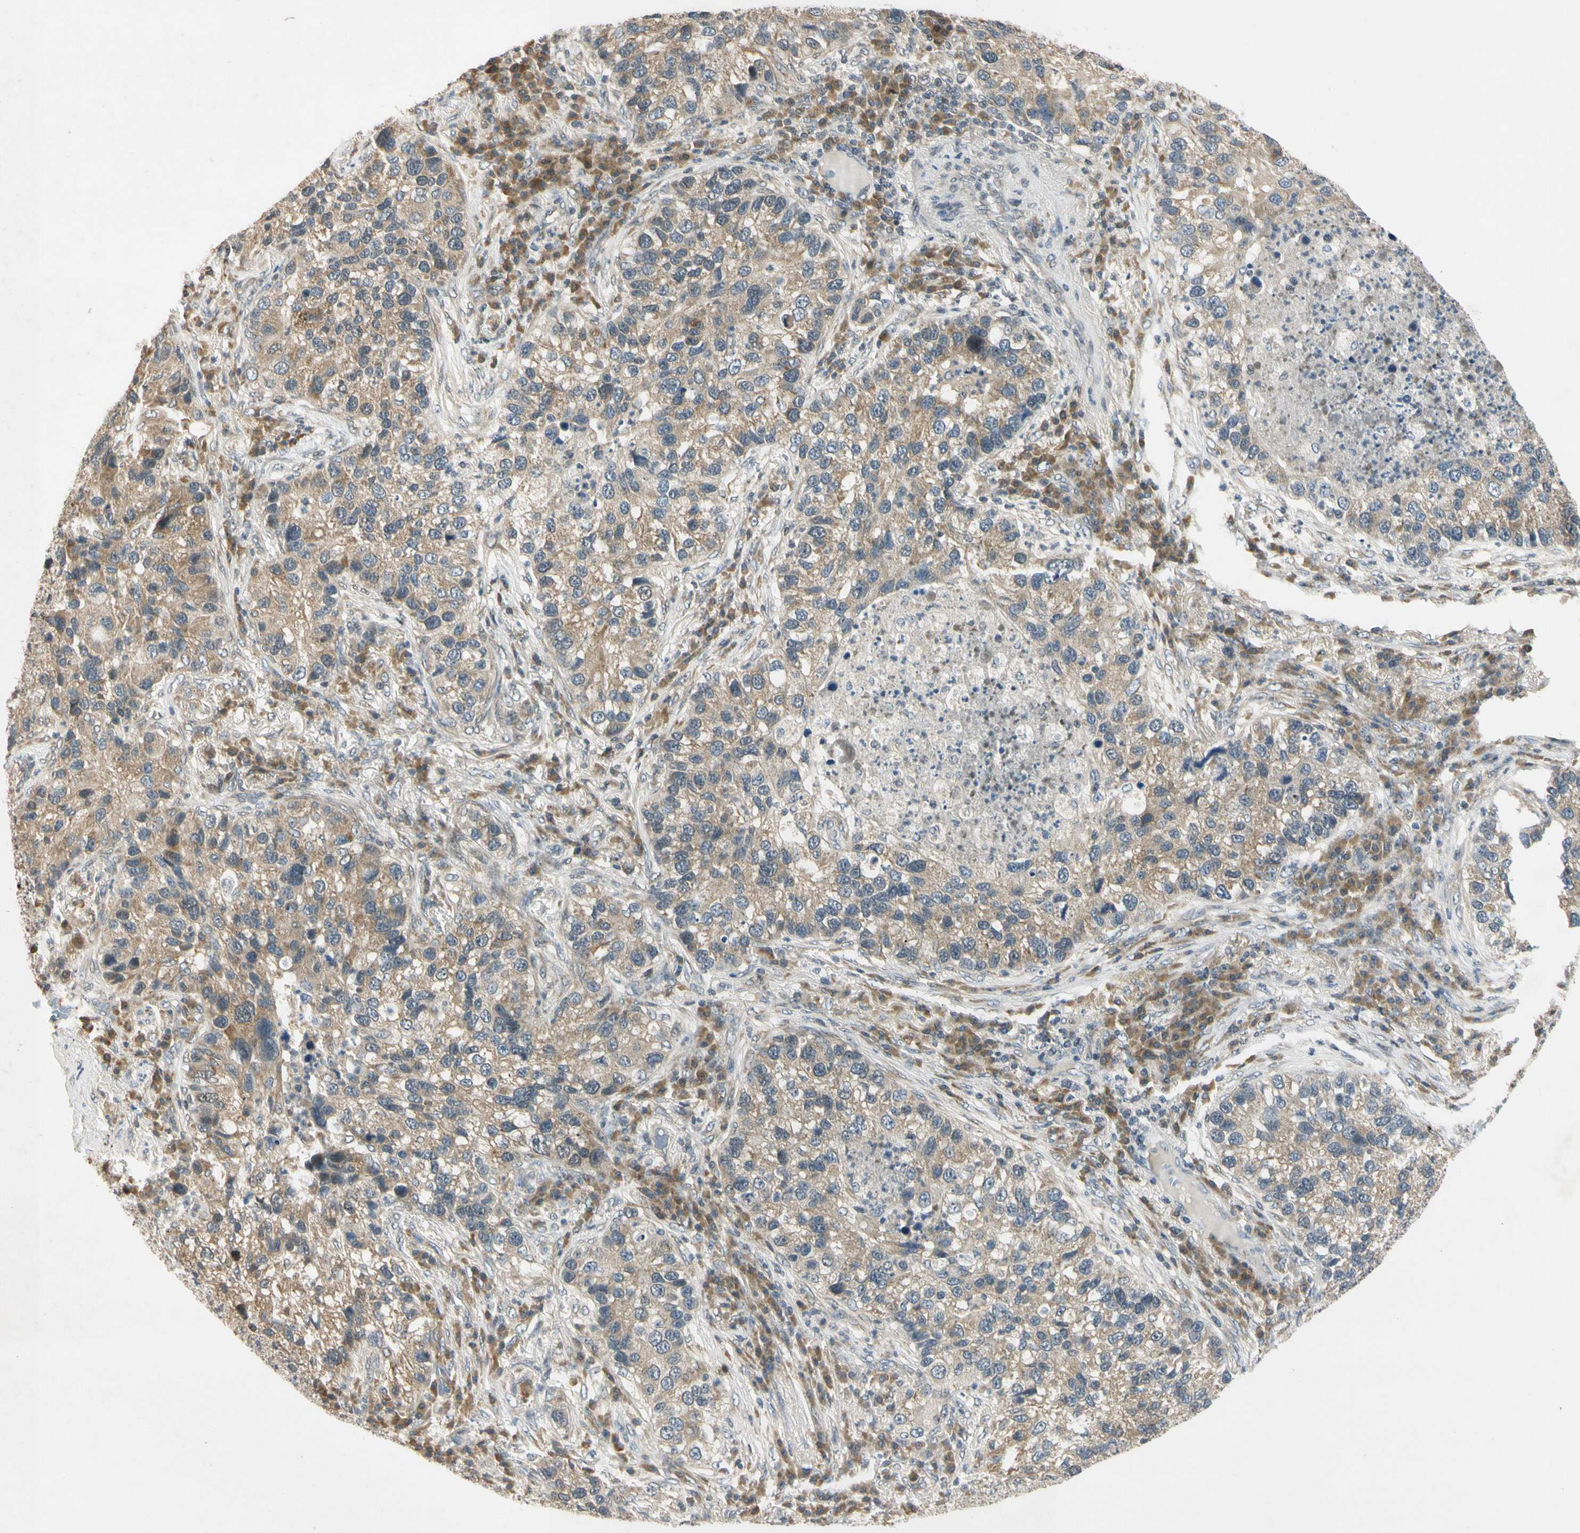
{"staining": {"intensity": "moderate", "quantity": ">75%", "location": "cytoplasmic/membranous"}, "tissue": "lung cancer", "cell_type": "Tumor cells", "image_type": "cancer", "snomed": [{"axis": "morphology", "description": "Normal tissue, NOS"}, {"axis": "morphology", "description": "Adenocarcinoma, NOS"}, {"axis": "topography", "description": "Bronchus"}, {"axis": "topography", "description": "Lung"}], "caption": "Adenocarcinoma (lung) was stained to show a protein in brown. There is medium levels of moderate cytoplasmic/membranous positivity in about >75% of tumor cells. Nuclei are stained in blue.", "gene": "RPS6KB2", "patient": {"sex": "male", "age": 54}}